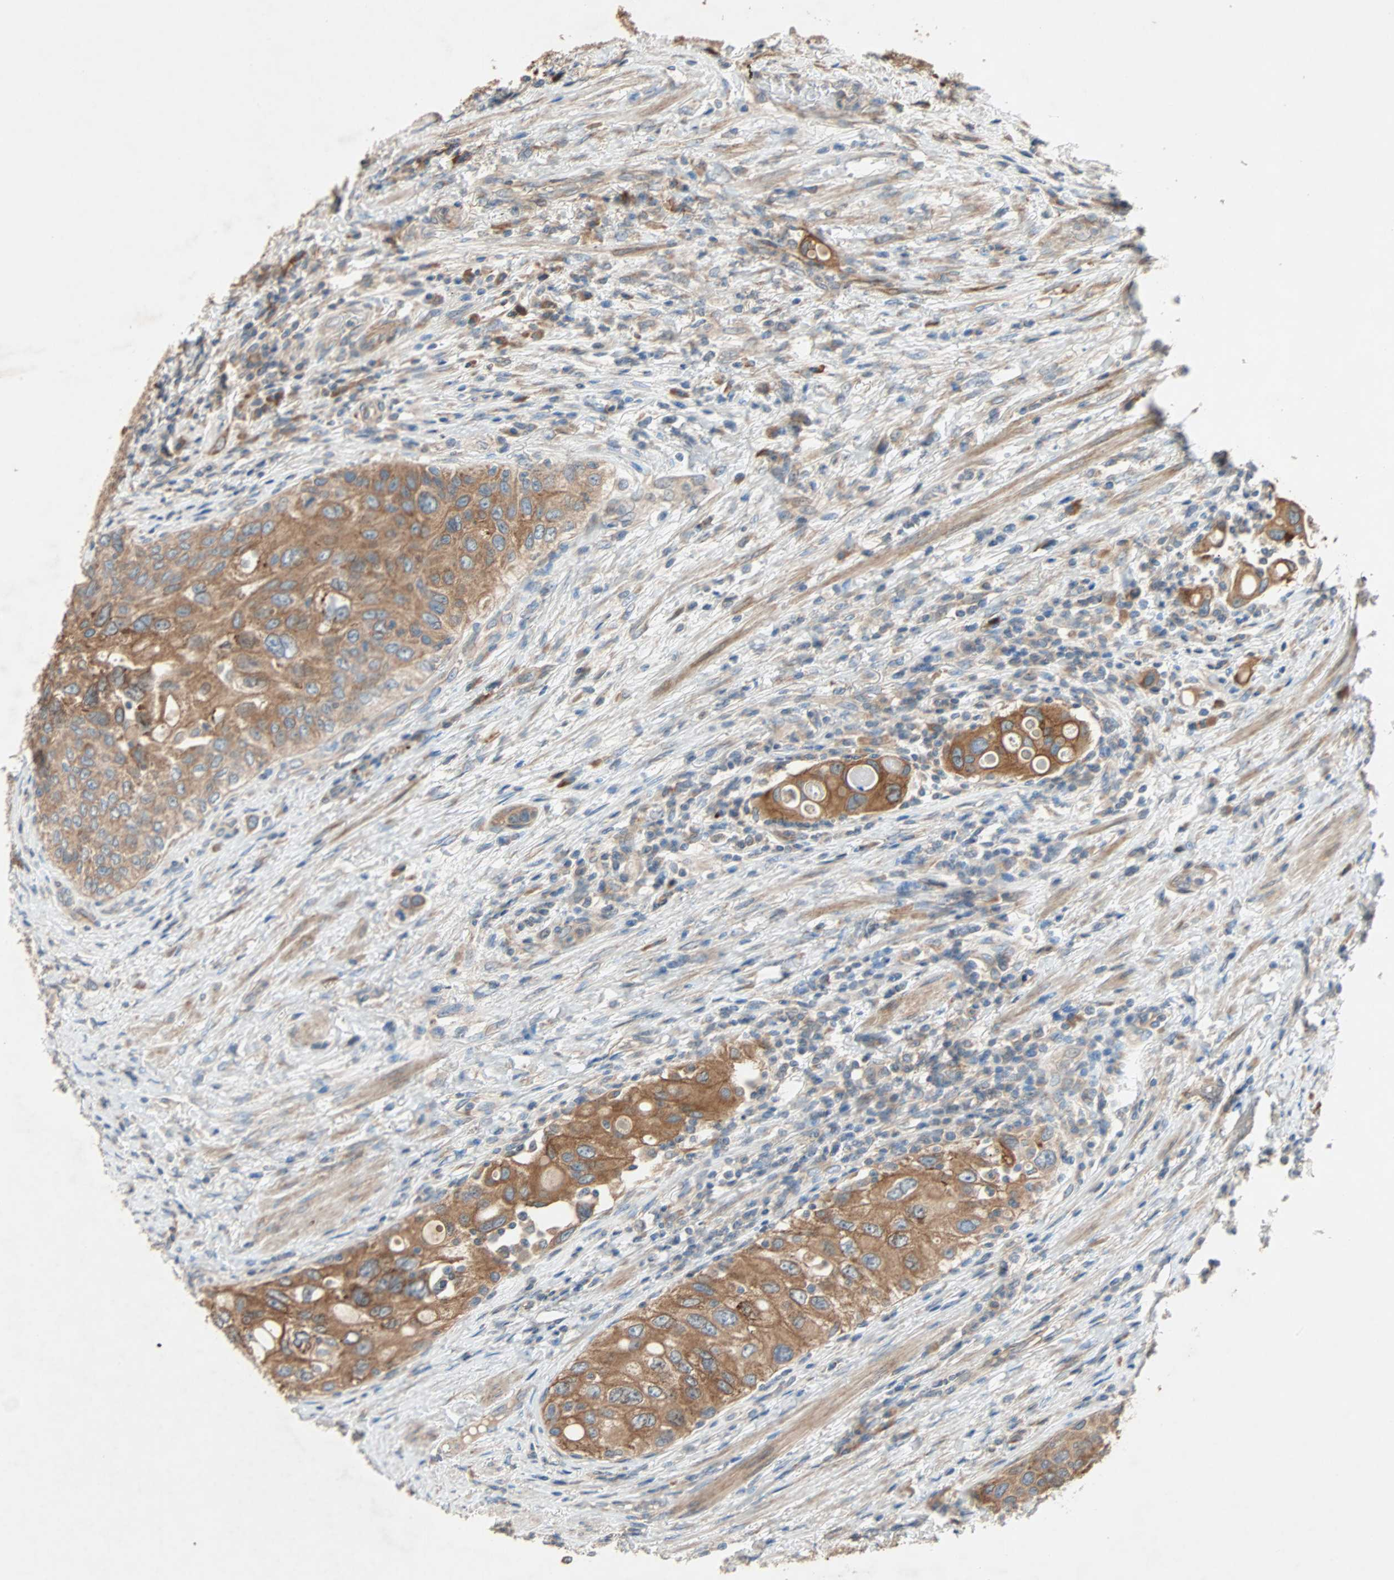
{"staining": {"intensity": "moderate", "quantity": ">75%", "location": "cytoplasmic/membranous"}, "tissue": "urothelial cancer", "cell_type": "Tumor cells", "image_type": "cancer", "snomed": [{"axis": "morphology", "description": "Urothelial carcinoma, High grade"}, {"axis": "topography", "description": "Urinary bladder"}], "caption": "Immunohistochemistry (IHC) micrograph of urothelial cancer stained for a protein (brown), which displays medium levels of moderate cytoplasmic/membranous positivity in approximately >75% of tumor cells.", "gene": "XYLT1", "patient": {"sex": "female", "age": 56}}